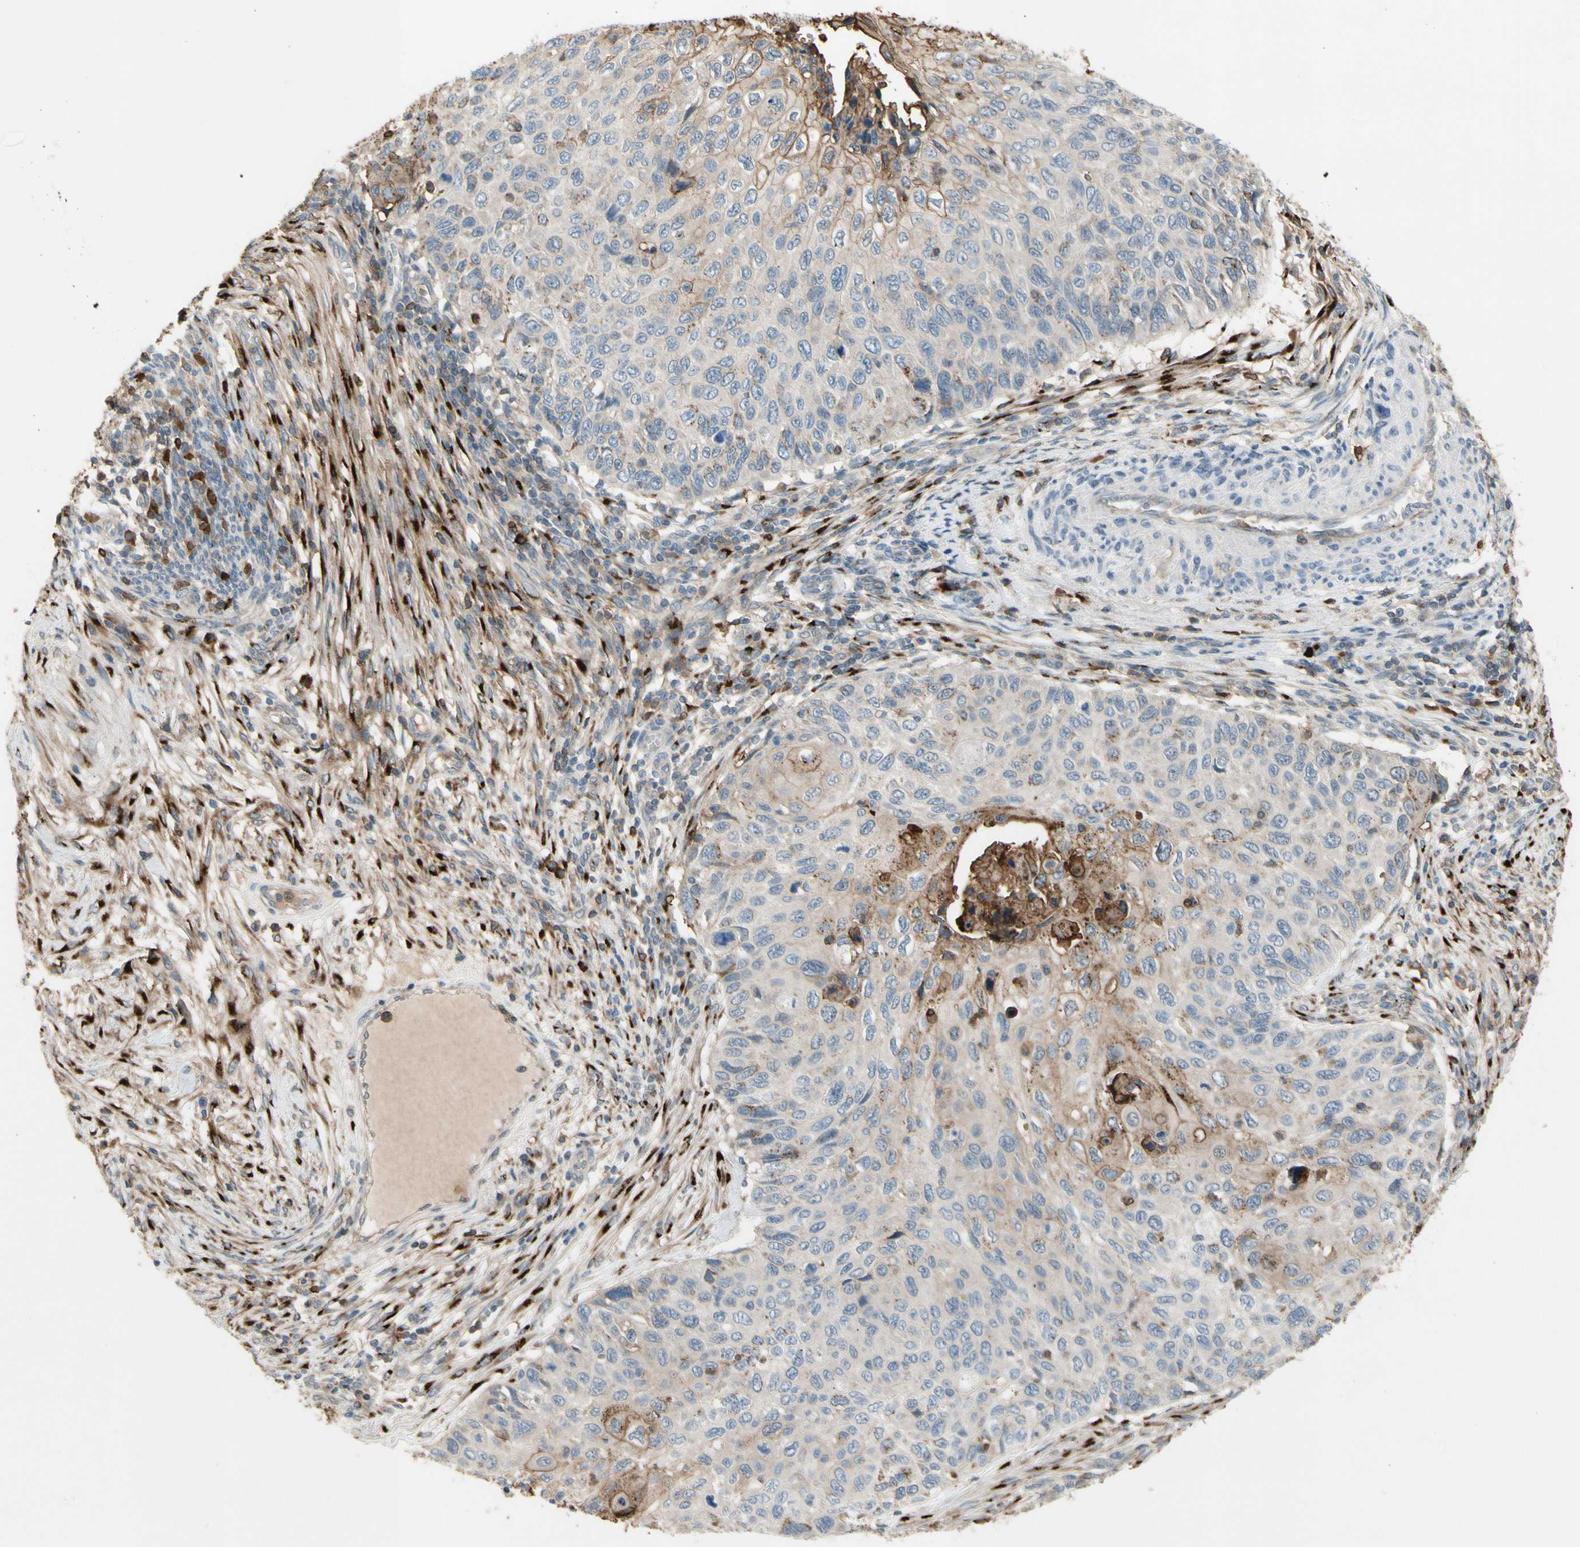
{"staining": {"intensity": "moderate", "quantity": "<25%", "location": "cytoplasmic/membranous"}, "tissue": "cervical cancer", "cell_type": "Tumor cells", "image_type": "cancer", "snomed": [{"axis": "morphology", "description": "Squamous cell carcinoma, NOS"}, {"axis": "topography", "description": "Cervix"}], "caption": "IHC image of human cervical squamous cell carcinoma stained for a protein (brown), which reveals low levels of moderate cytoplasmic/membranous positivity in approximately <25% of tumor cells.", "gene": "GALNT5", "patient": {"sex": "female", "age": 70}}